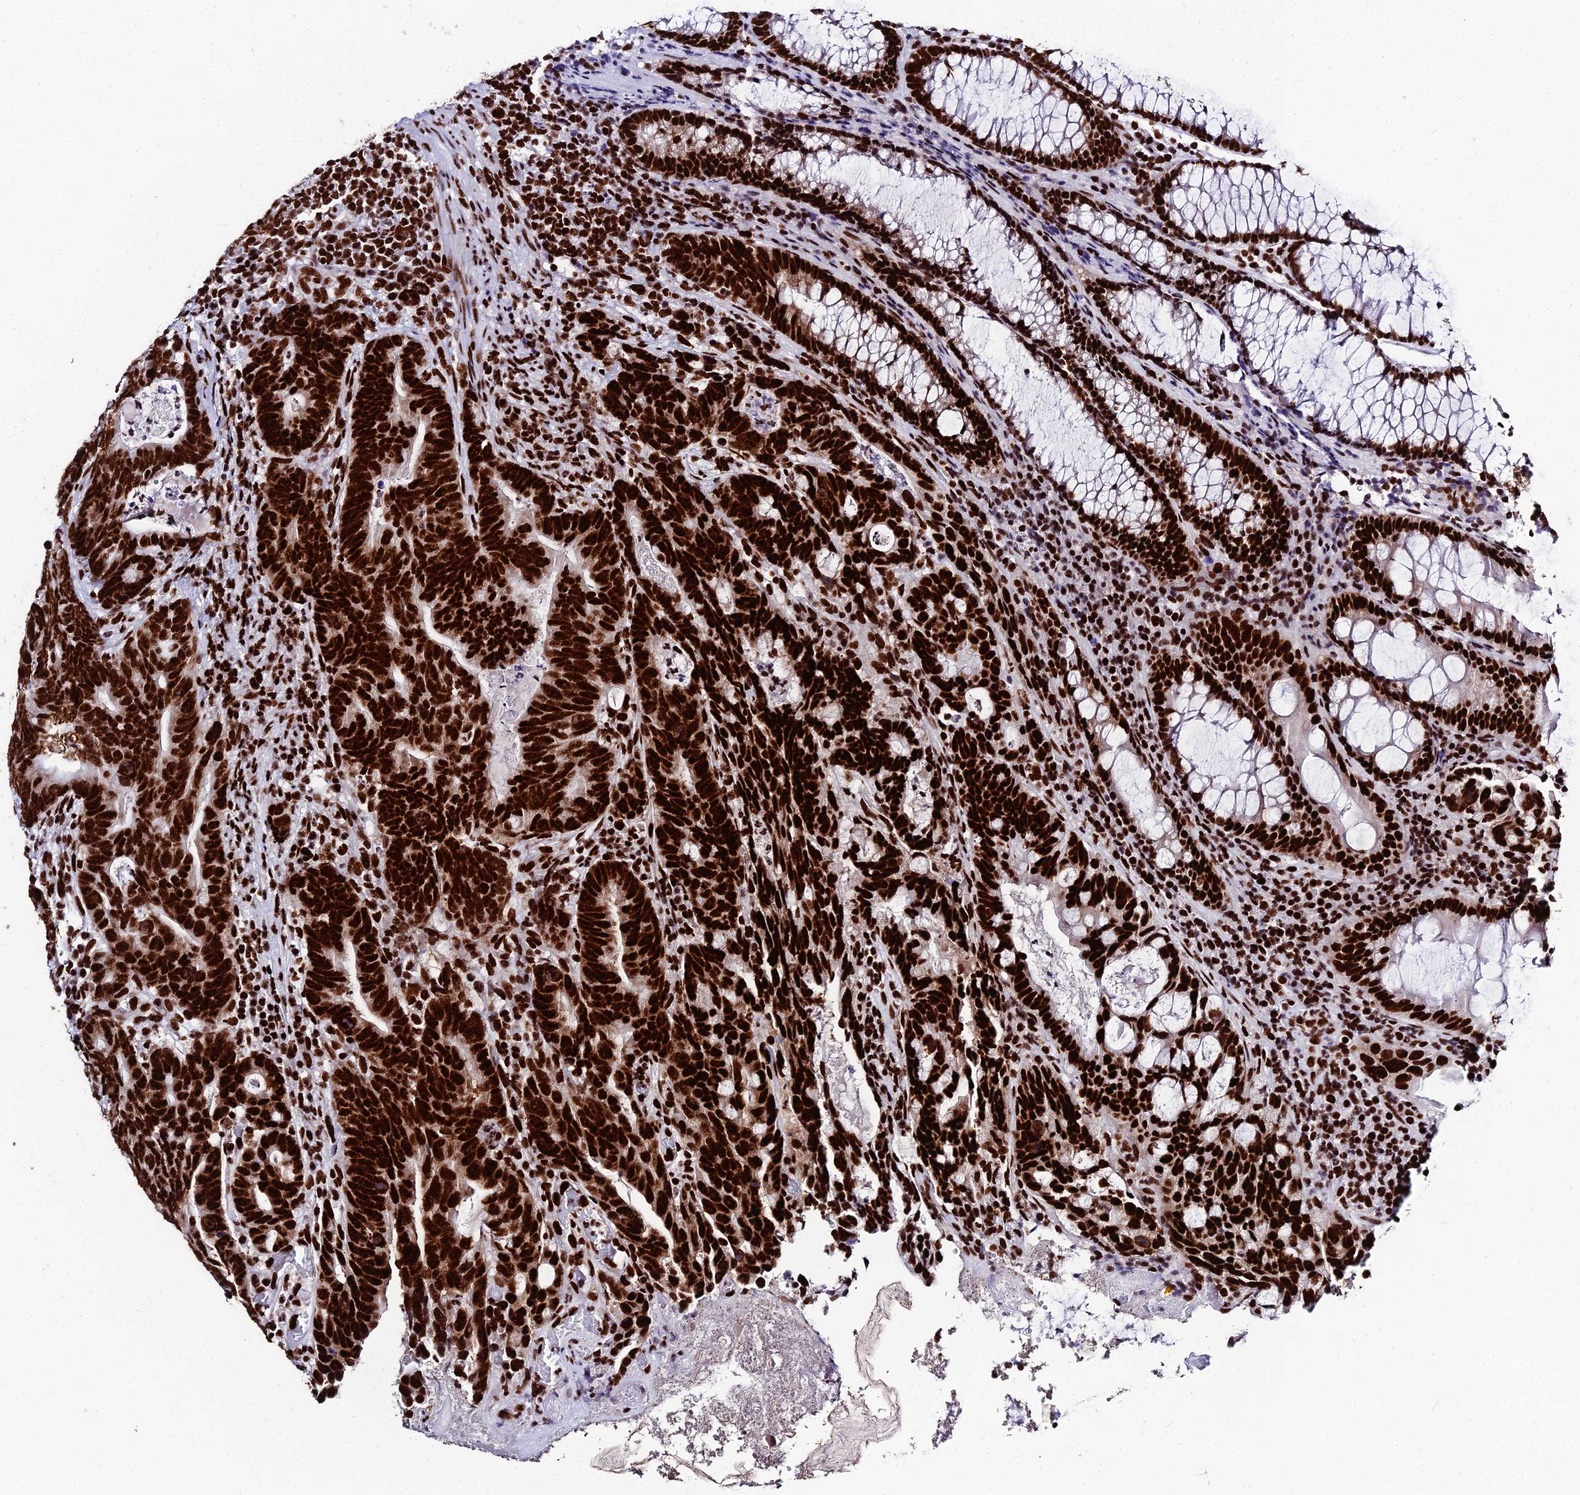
{"staining": {"intensity": "strong", "quantity": ">75%", "location": "nuclear"}, "tissue": "colorectal cancer", "cell_type": "Tumor cells", "image_type": "cancer", "snomed": [{"axis": "morphology", "description": "Adenocarcinoma, NOS"}, {"axis": "topography", "description": "Colon"}], "caption": "Immunohistochemistry image of neoplastic tissue: adenocarcinoma (colorectal) stained using immunohistochemistry (IHC) displays high levels of strong protein expression localized specifically in the nuclear of tumor cells, appearing as a nuclear brown color.", "gene": "HNRNPH1", "patient": {"sex": "female", "age": 82}}